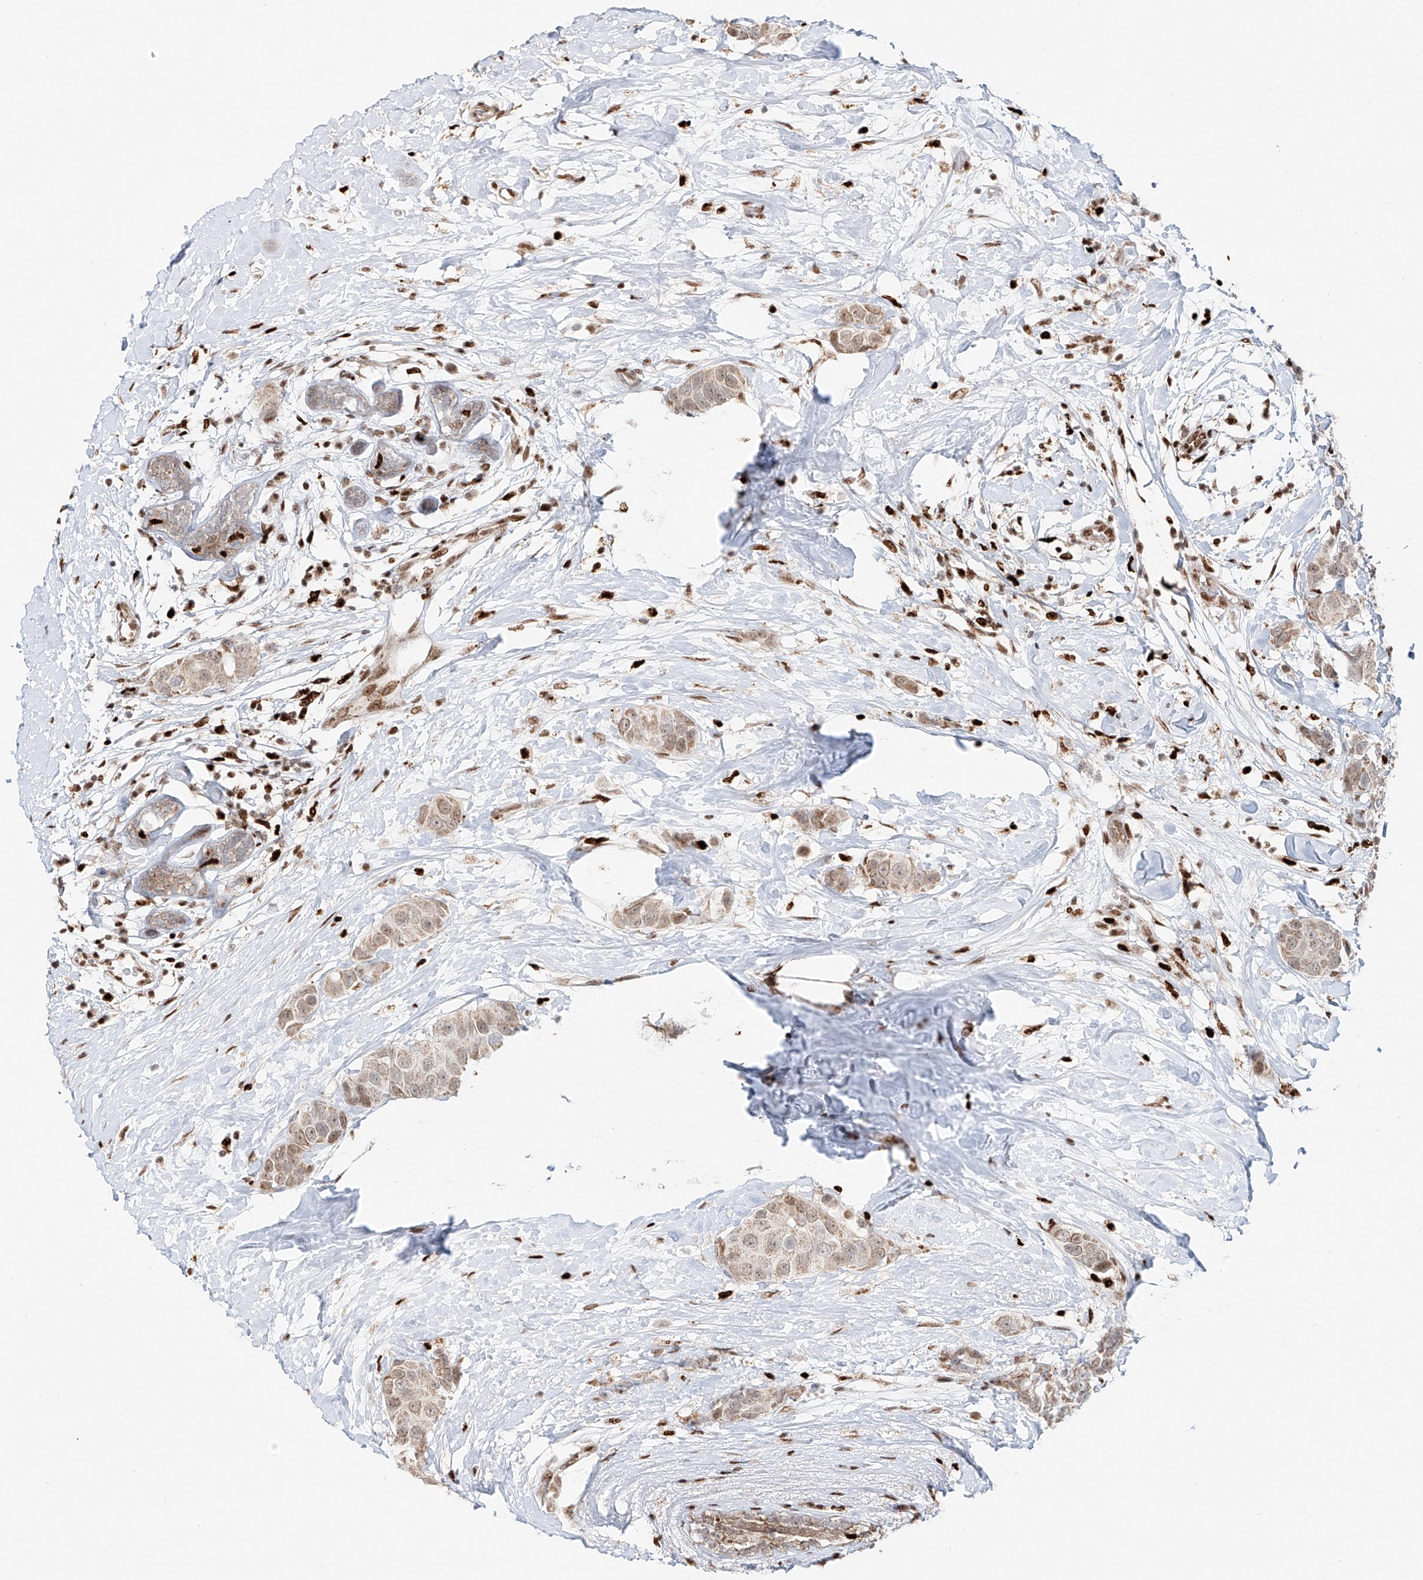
{"staining": {"intensity": "moderate", "quantity": ">75%", "location": "cytoplasmic/membranous,nuclear"}, "tissue": "breast cancer", "cell_type": "Tumor cells", "image_type": "cancer", "snomed": [{"axis": "morphology", "description": "Normal tissue, NOS"}, {"axis": "morphology", "description": "Duct carcinoma"}, {"axis": "topography", "description": "Breast"}], "caption": "Tumor cells show moderate cytoplasmic/membranous and nuclear expression in about >75% of cells in breast cancer.", "gene": "DZIP1L", "patient": {"sex": "female", "age": 39}}